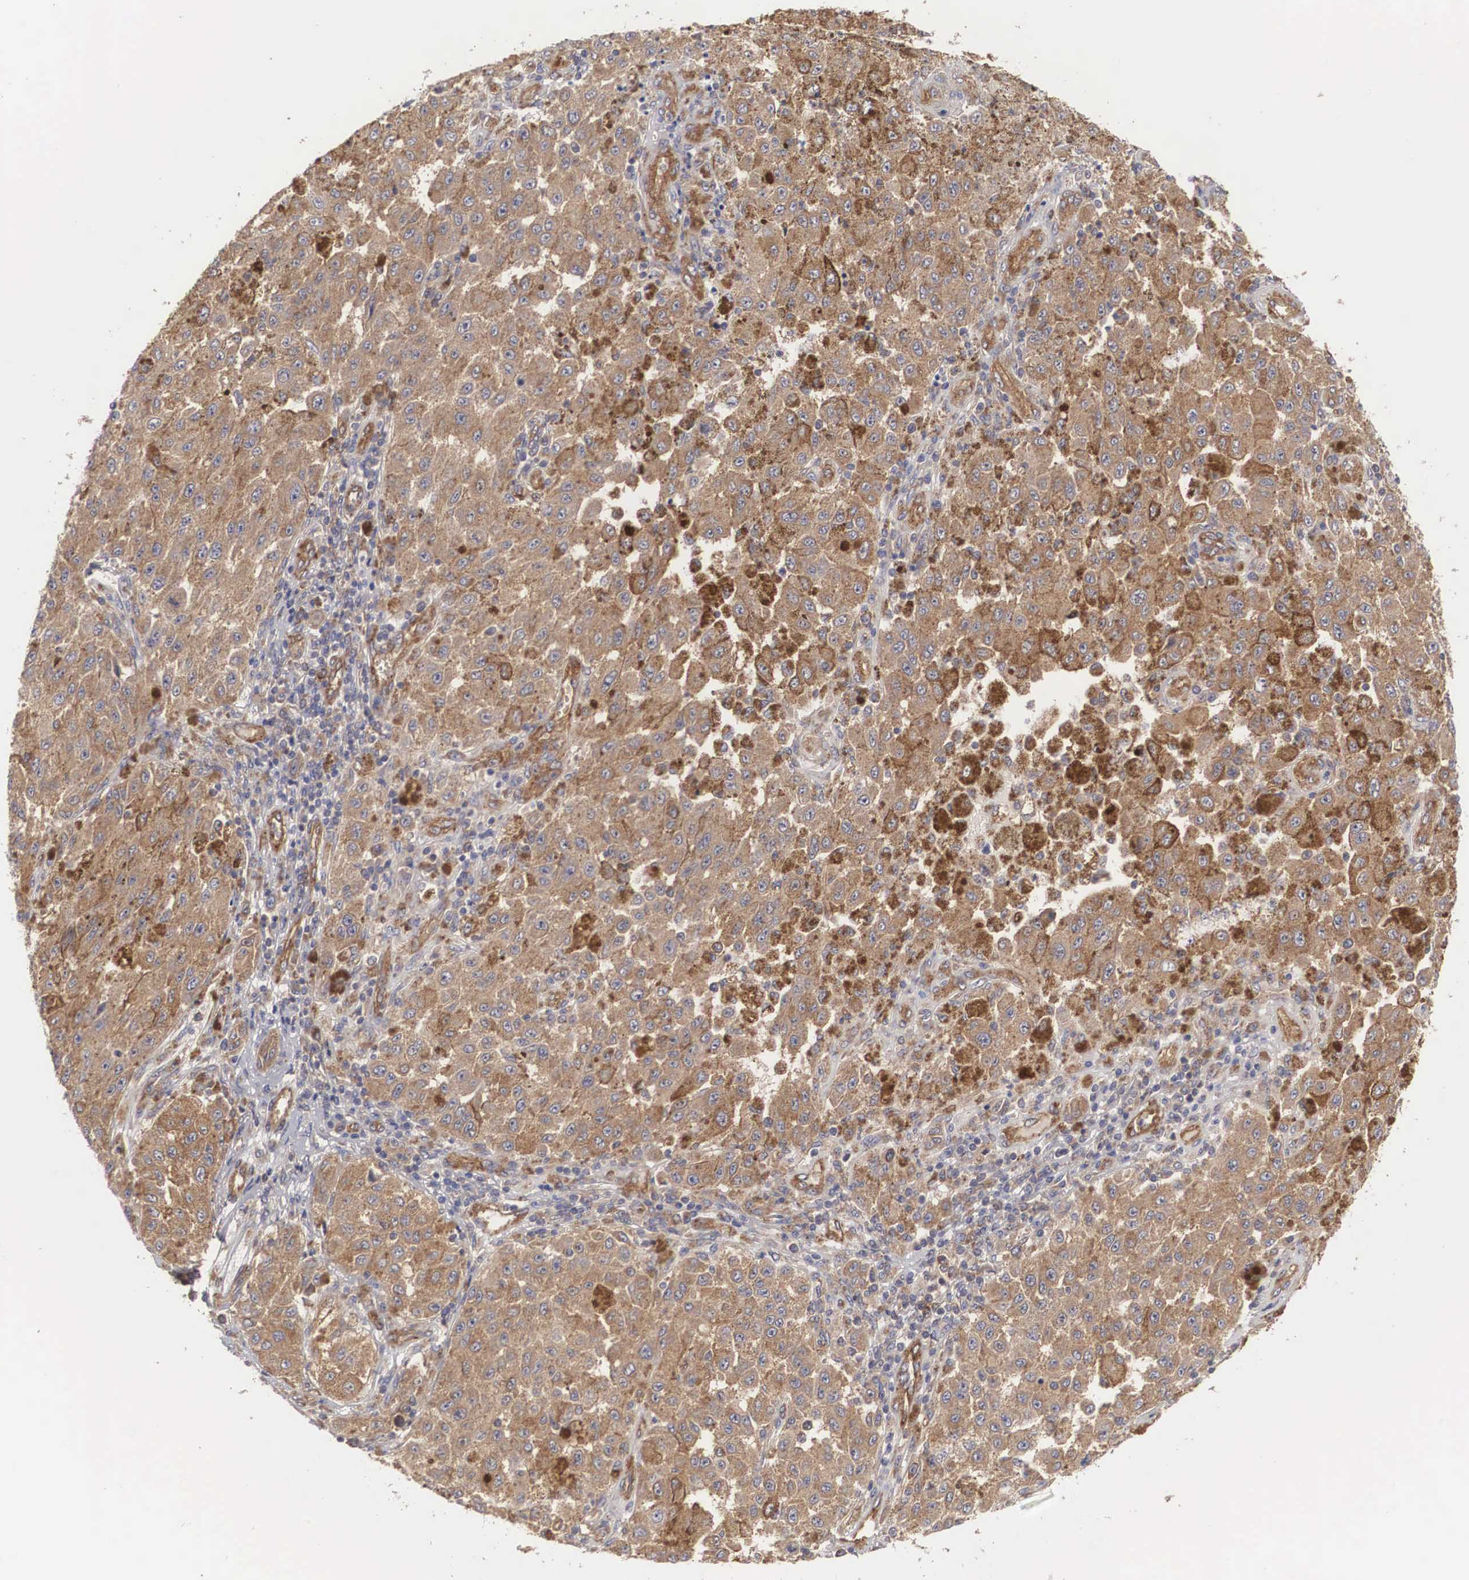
{"staining": {"intensity": "strong", "quantity": ">75%", "location": "cytoplasmic/membranous"}, "tissue": "melanoma", "cell_type": "Tumor cells", "image_type": "cancer", "snomed": [{"axis": "morphology", "description": "Malignant melanoma, NOS"}, {"axis": "topography", "description": "Skin"}], "caption": "Brown immunohistochemical staining in human melanoma reveals strong cytoplasmic/membranous expression in about >75% of tumor cells. (Brightfield microscopy of DAB IHC at high magnification).", "gene": "ARMCX4", "patient": {"sex": "female", "age": 64}}